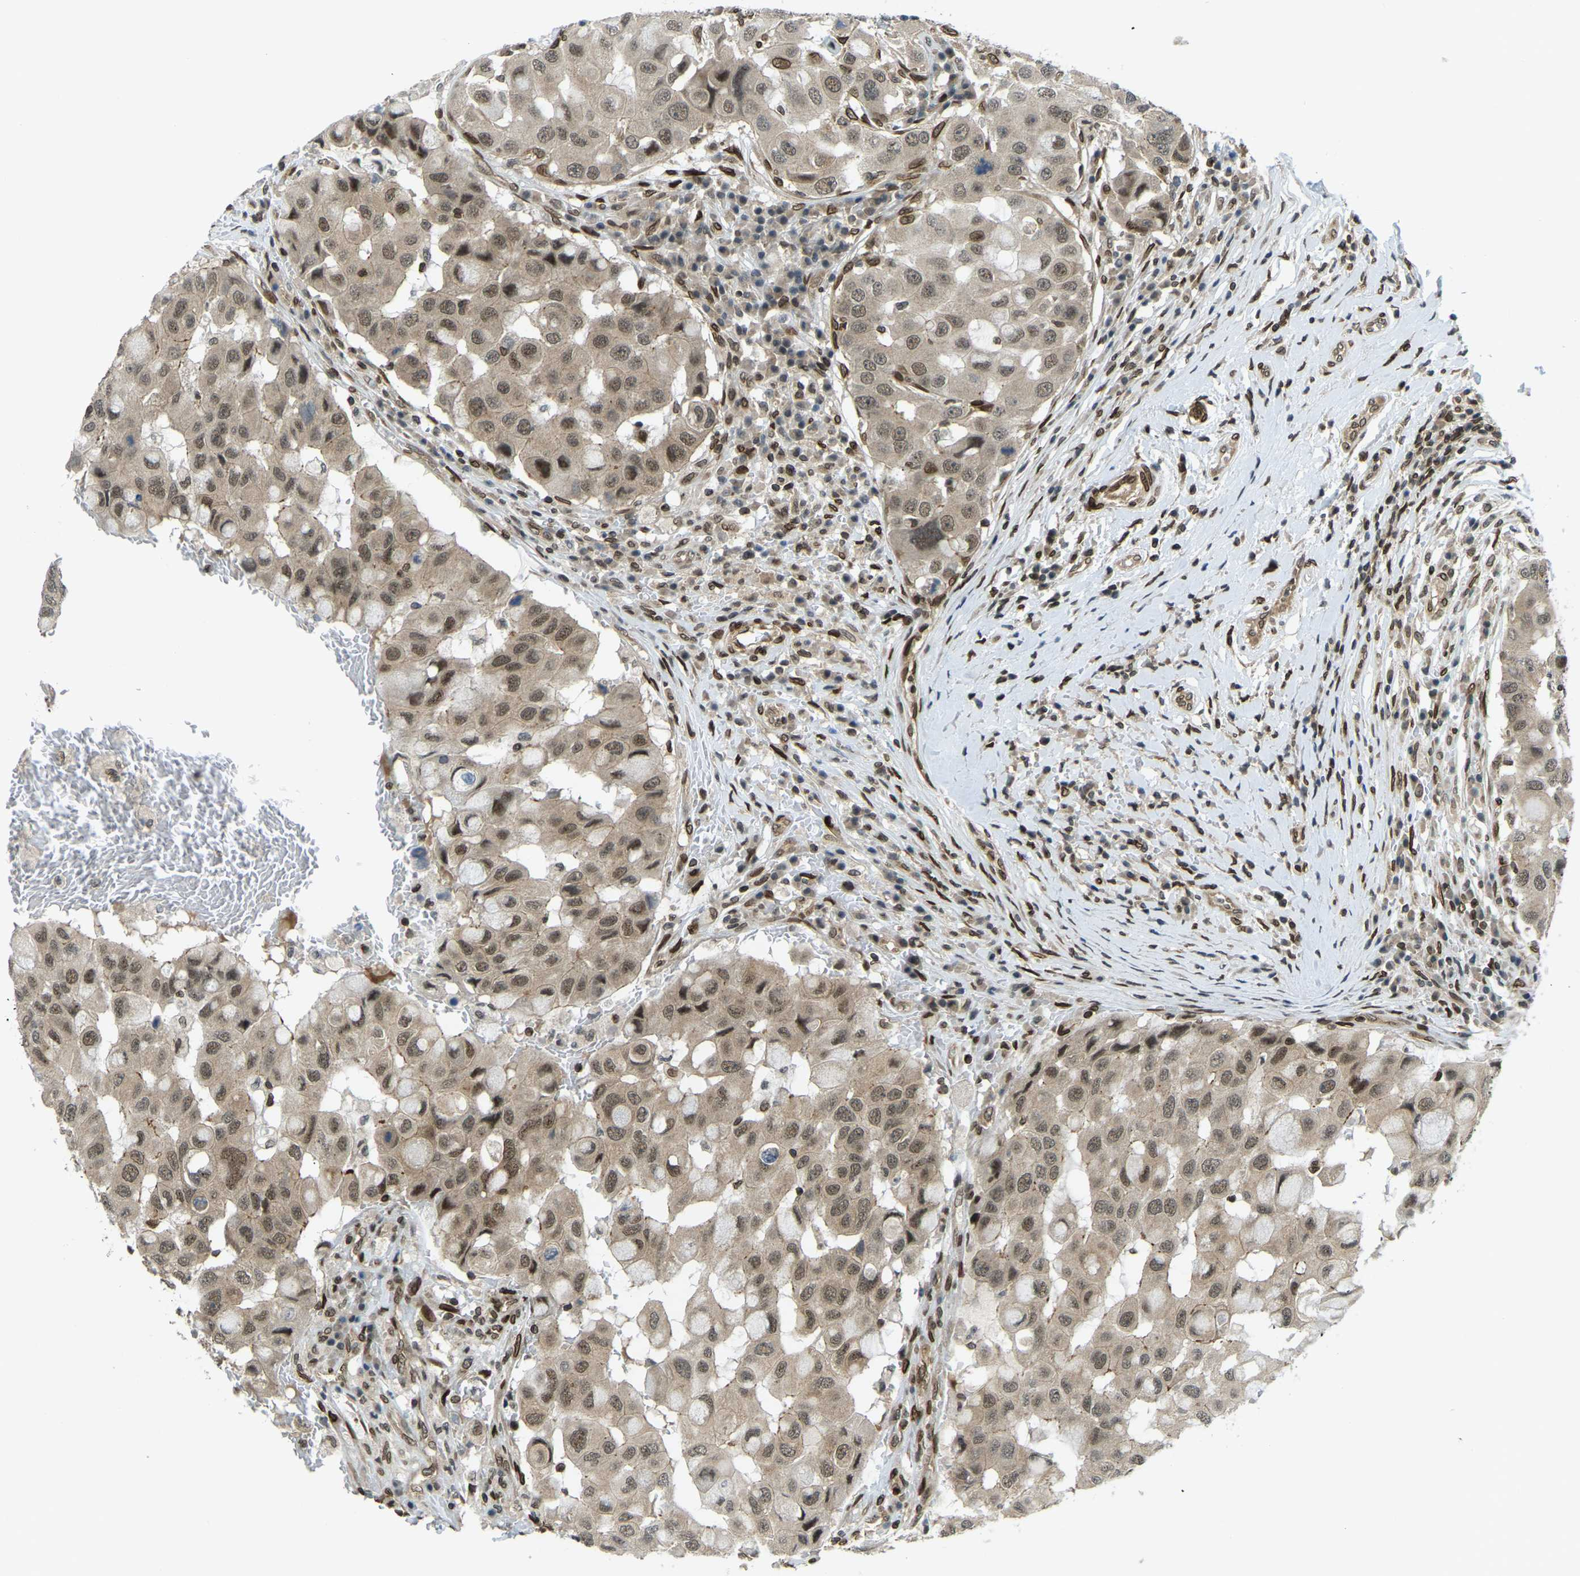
{"staining": {"intensity": "weak", "quantity": ">75%", "location": "cytoplasmic/membranous,nuclear"}, "tissue": "breast cancer", "cell_type": "Tumor cells", "image_type": "cancer", "snomed": [{"axis": "morphology", "description": "Duct carcinoma"}, {"axis": "topography", "description": "Breast"}], "caption": "Weak cytoplasmic/membranous and nuclear positivity is identified in about >75% of tumor cells in breast cancer.", "gene": "SYNE1", "patient": {"sex": "female", "age": 27}}